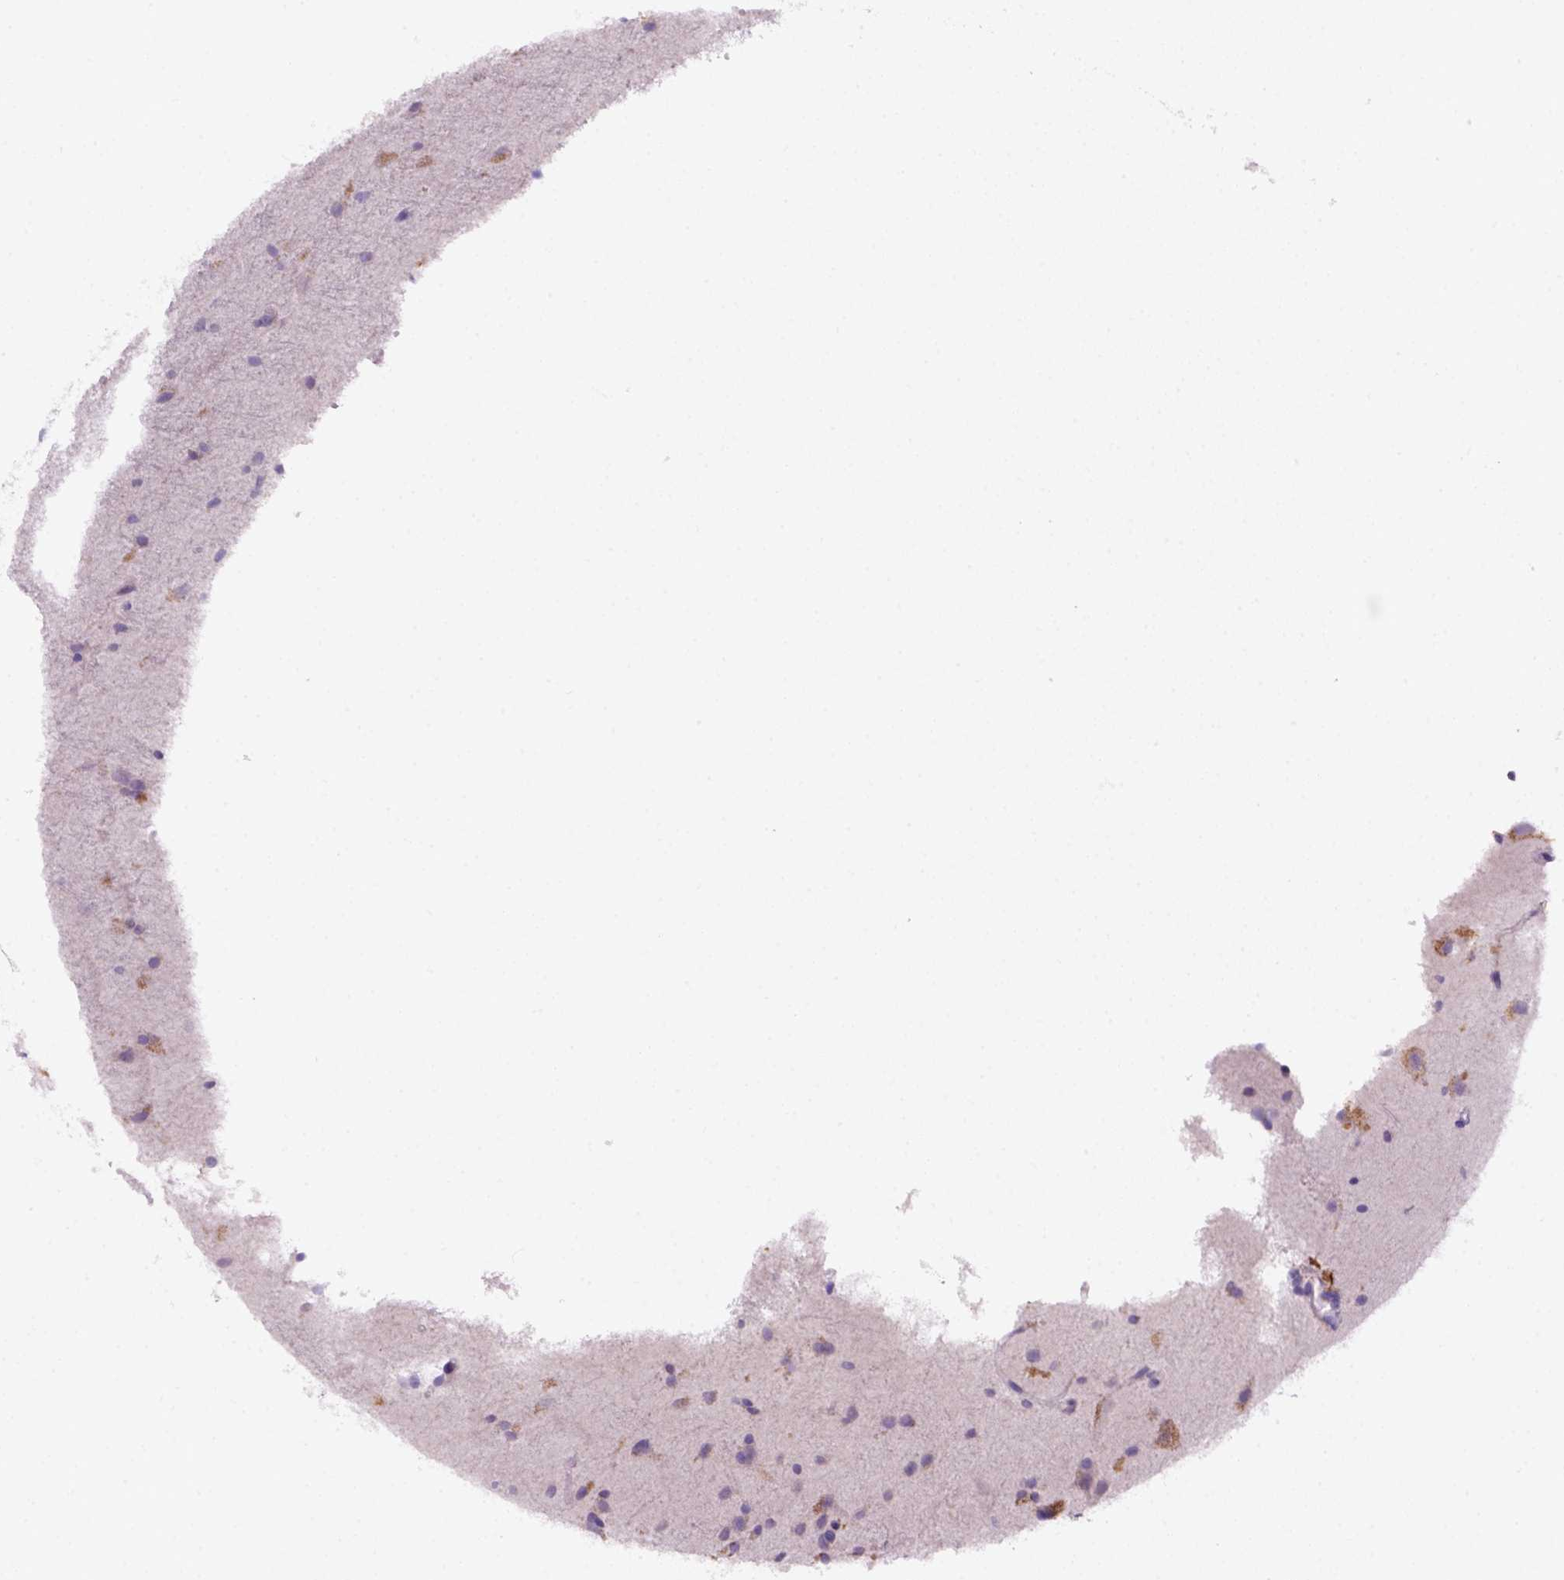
{"staining": {"intensity": "negative", "quantity": "none", "location": "none"}, "tissue": "glioma", "cell_type": "Tumor cells", "image_type": "cancer", "snomed": [{"axis": "morphology", "description": "Glioma, malignant, Low grade"}, {"axis": "topography", "description": "Brain"}], "caption": "Tumor cells are negative for brown protein staining in glioma. (DAB IHC with hematoxylin counter stain).", "gene": "CD14", "patient": {"sex": "male", "age": 58}}